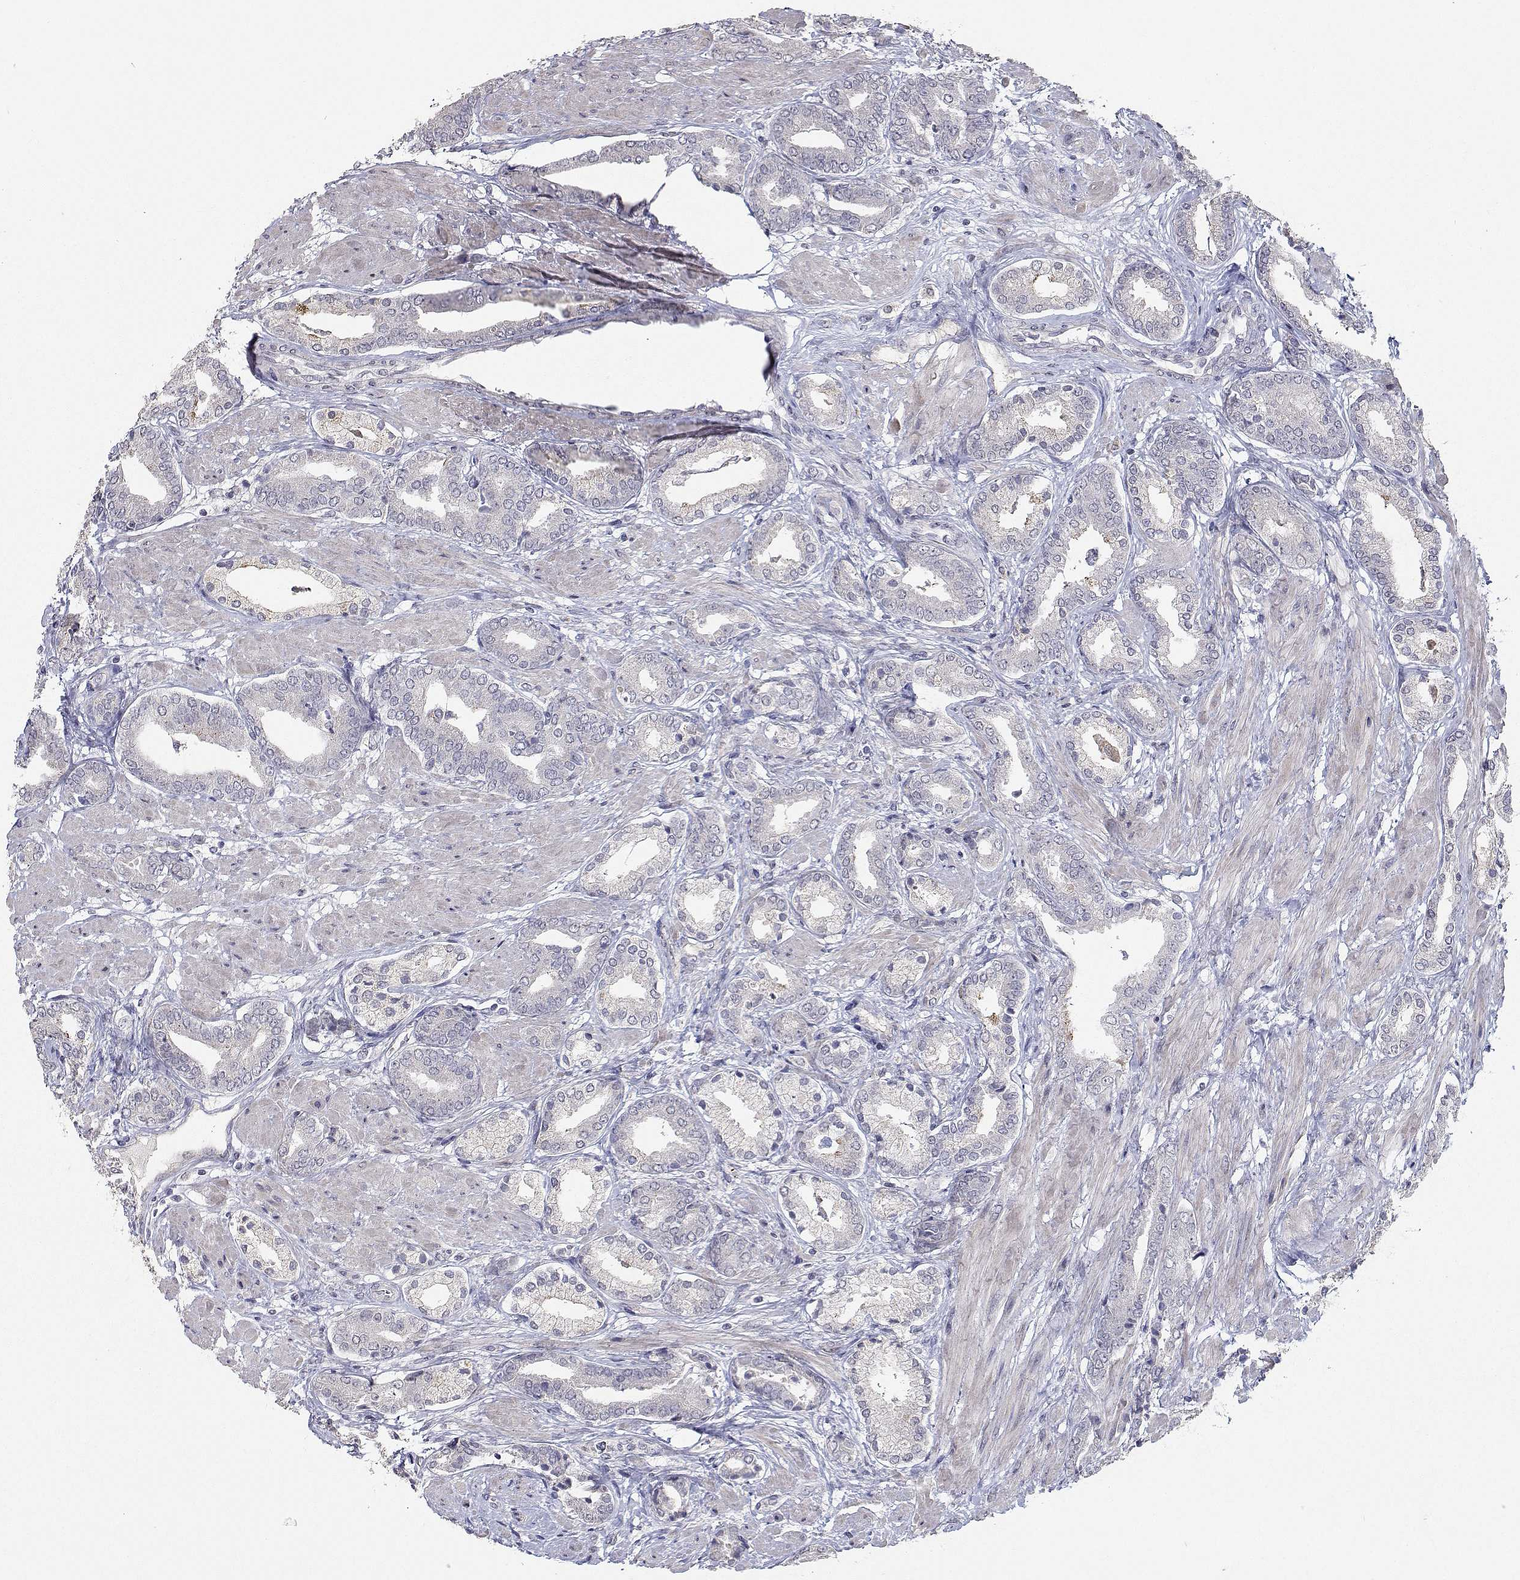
{"staining": {"intensity": "negative", "quantity": "none", "location": "none"}, "tissue": "prostate cancer", "cell_type": "Tumor cells", "image_type": "cancer", "snomed": [{"axis": "morphology", "description": "Adenocarcinoma, High grade"}, {"axis": "topography", "description": "Prostate"}], "caption": "Immunohistochemical staining of adenocarcinoma (high-grade) (prostate) shows no significant expression in tumor cells.", "gene": "RBPJL", "patient": {"sex": "male", "age": 56}}